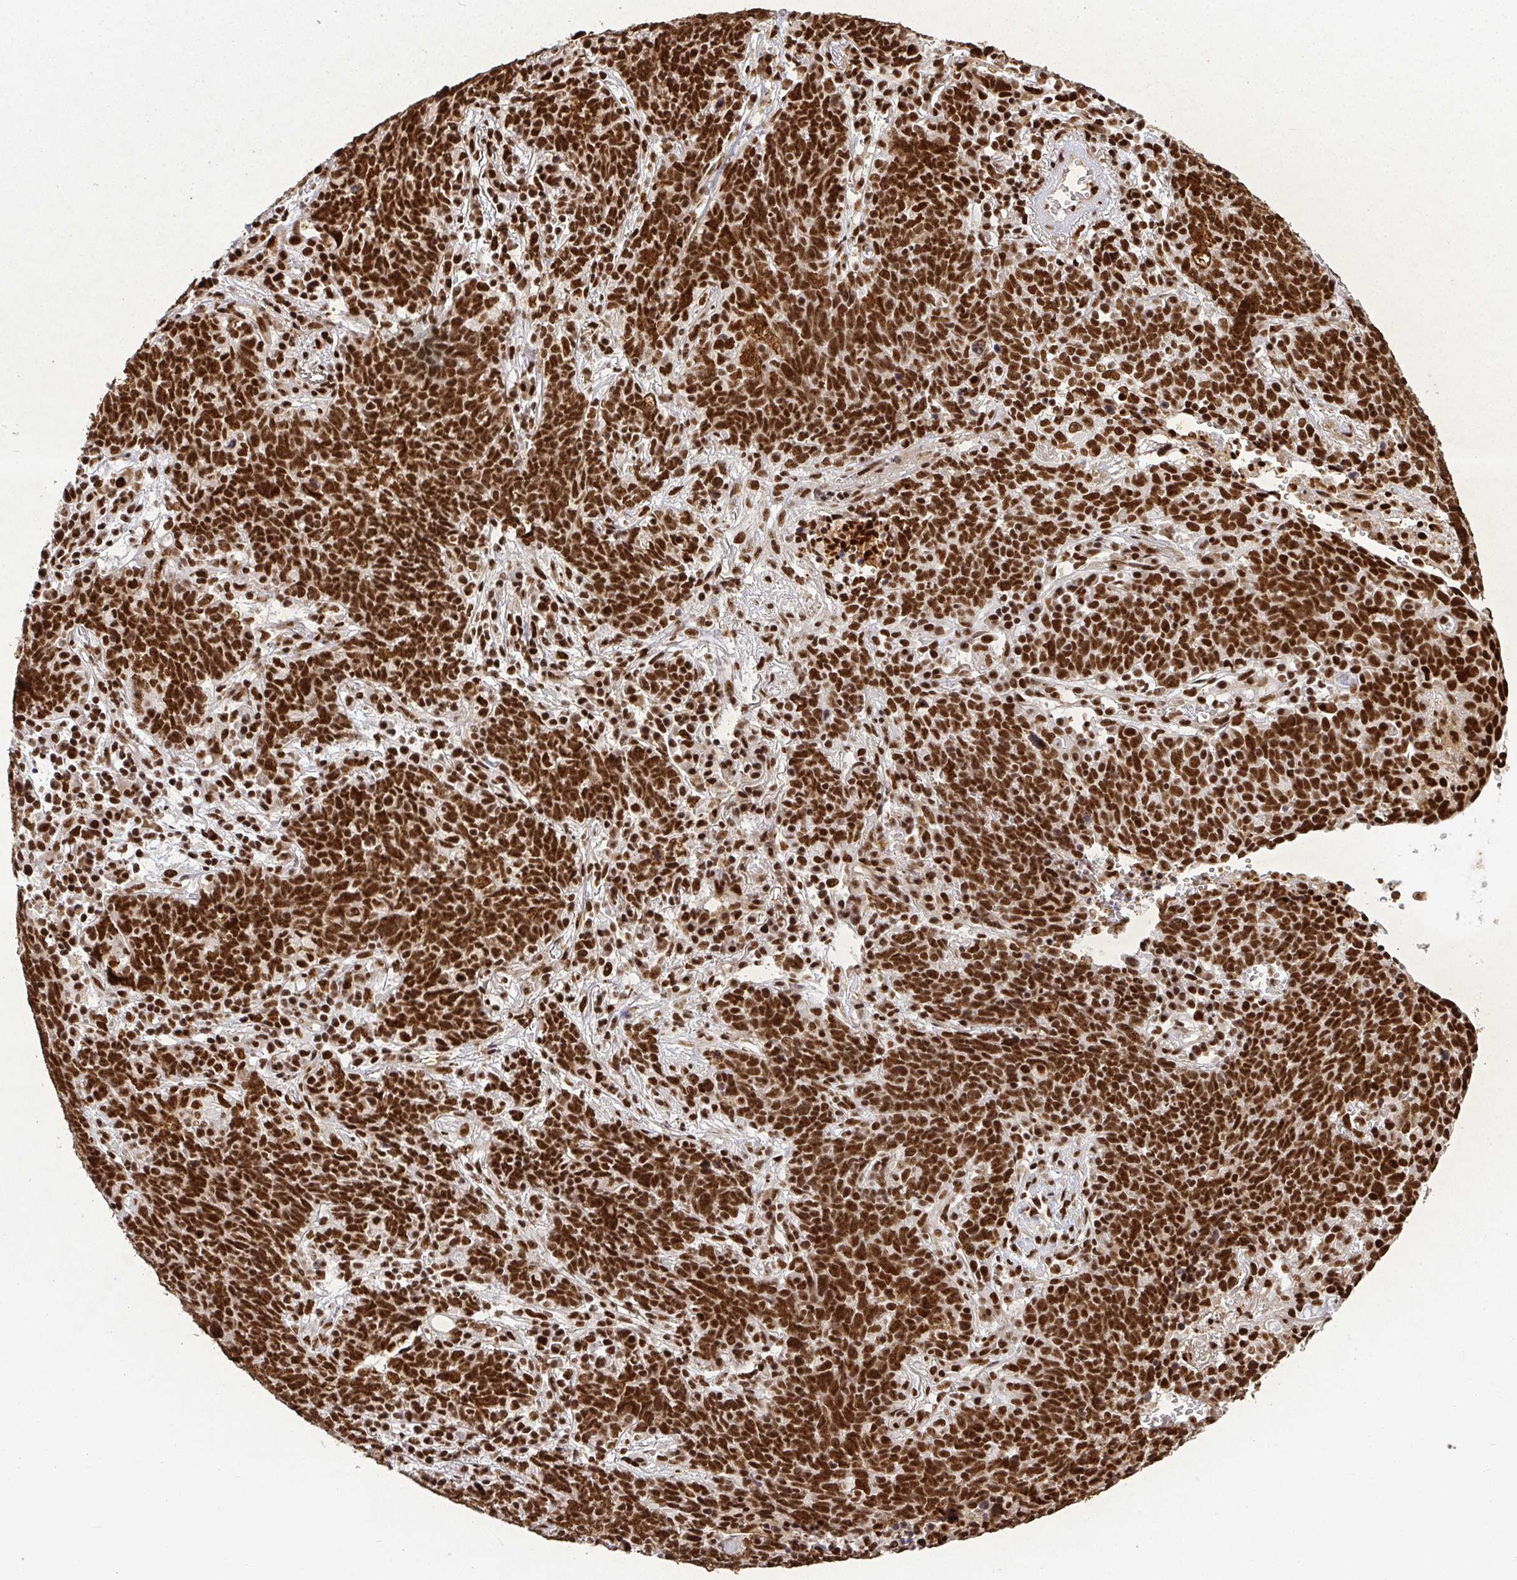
{"staining": {"intensity": "strong", "quantity": ">75%", "location": "nuclear"}, "tissue": "lung cancer", "cell_type": "Tumor cells", "image_type": "cancer", "snomed": [{"axis": "morphology", "description": "Squamous cell carcinoma, NOS"}, {"axis": "topography", "description": "Lung"}], "caption": "Immunohistochemistry (IHC) image of neoplastic tissue: human lung cancer (squamous cell carcinoma) stained using immunohistochemistry (IHC) demonstrates high levels of strong protein expression localized specifically in the nuclear of tumor cells, appearing as a nuclear brown color.", "gene": "U2AF1", "patient": {"sex": "female", "age": 72}}